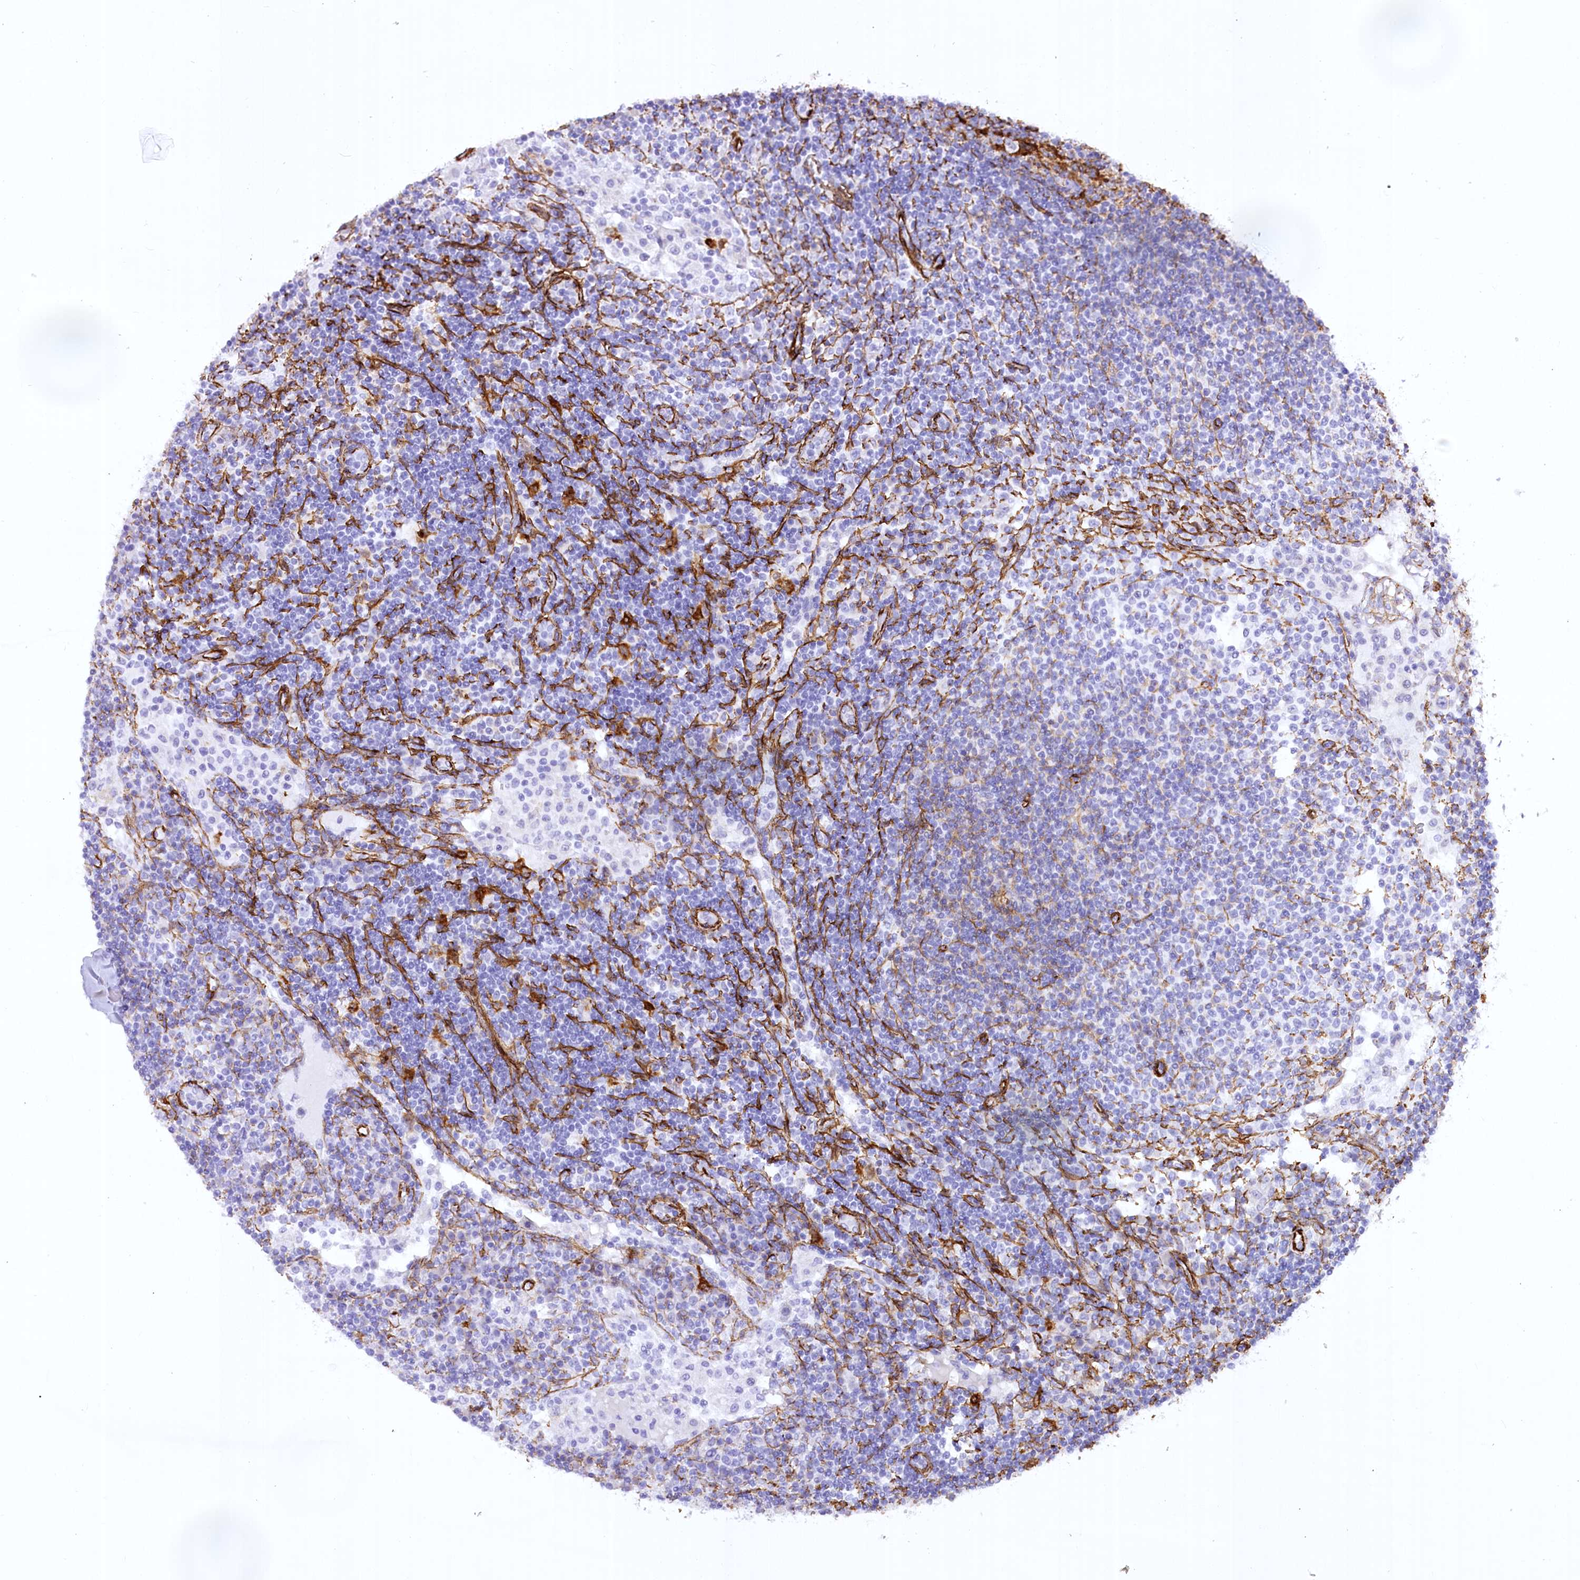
{"staining": {"intensity": "negative", "quantity": "none", "location": "none"}, "tissue": "lymph node", "cell_type": "Non-germinal center cells", "image_type": "normal", "snomed": [{"axis": "morphology", "description": "Normal tissue, NOS"}, {"axis": "topography", "description": "Lymph node"}], "caption": "Immunohistochemical staining of unremarkable lymph node exhibits no significant expression in non-germinal center cells. Nuclei are stained in blue.", "gene": "SYNPO2", "patient": {"sex": "female", "age": 53}}